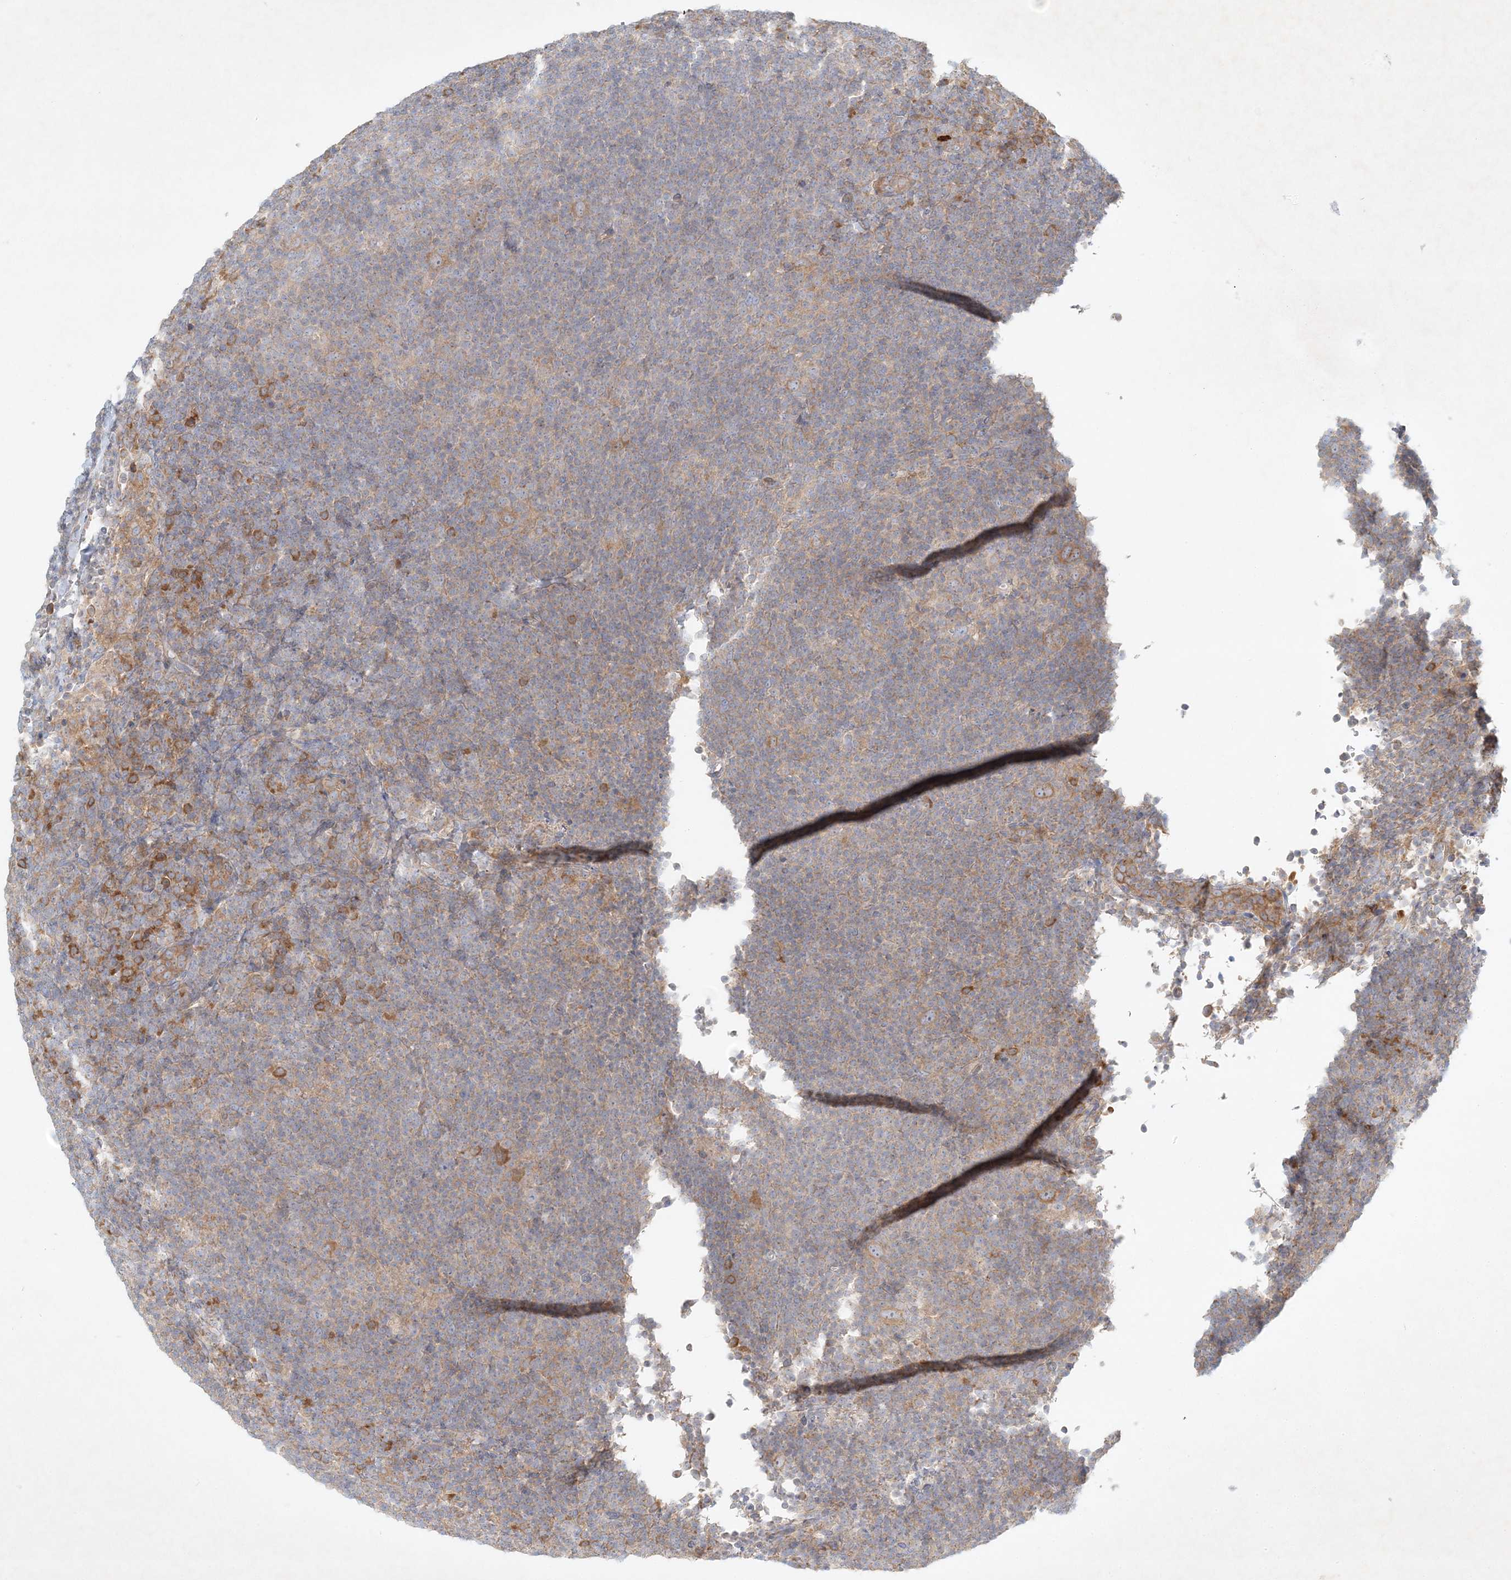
{"staining": {"intensity": "moderate", "quantity": ">75%", "location": "cytoplasmic/membranous"}, "tissue": "lymphoma", "cell_type": "Tumor cells", "image_type": "cancer", "snomed": [{"axis": "morphology", "description": "Hodgkin's disease, NOS"}, {"axis": "topography", "description": "Lymph node"}], "caption": "IHC (DAB) staining of Hodgkin's disease displays moderate cytoplasmic/membranous protein expression in about >75% of tumor cells.", "gene": "STK11IP", "patient": {"sex": "female", "age": 57}}